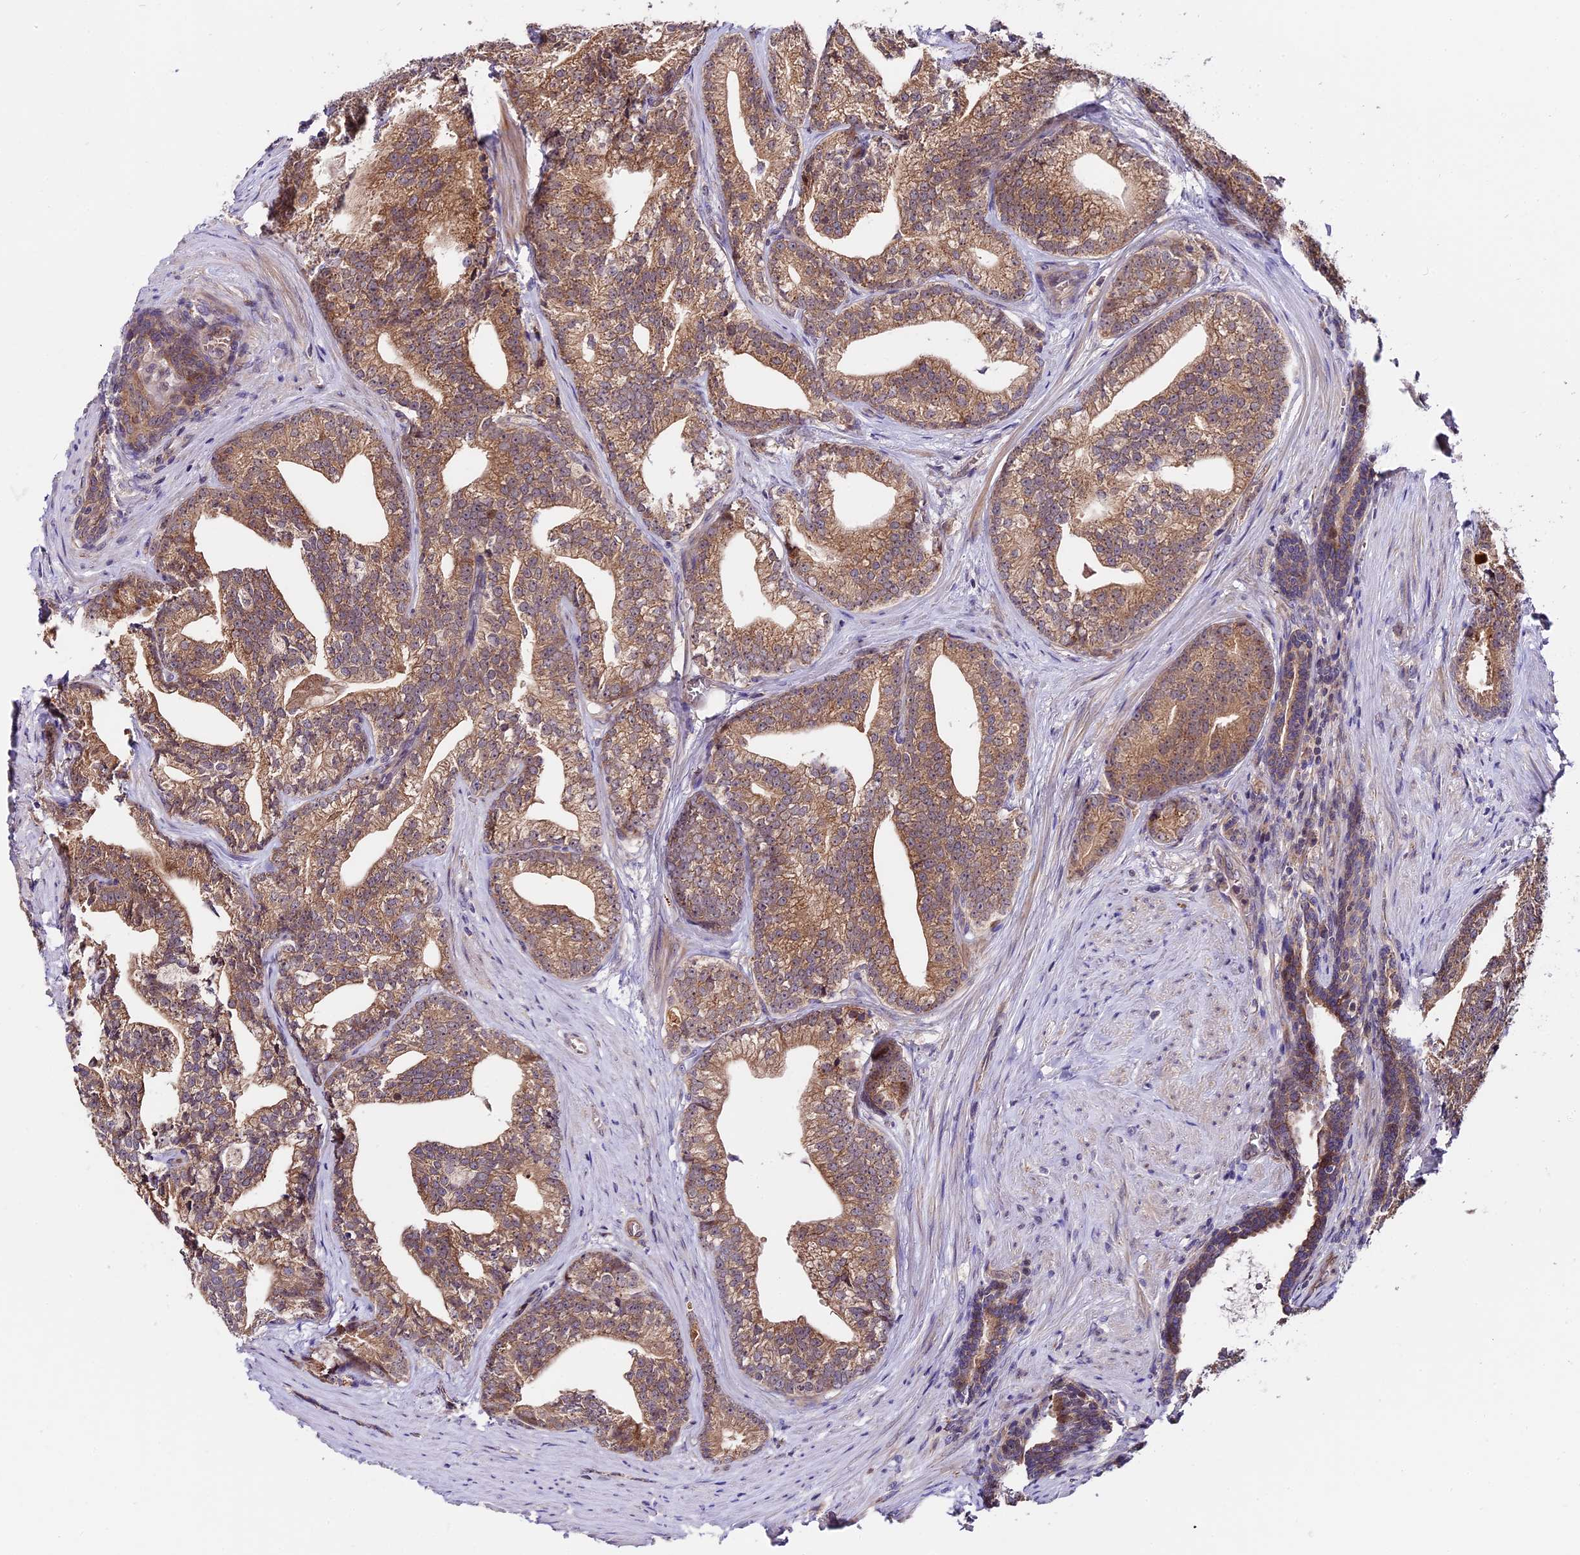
{"staining": {"intensity": "moderate", "quantity": ">75%", "location": "cytoplasmic/membranous"}, "tissue": "prostate cancer", "cell_type": "Tumor cells", "image_type": "cancer", "snomed": [{"axis": "morphology", "description": "Adenocarcinoma, Low grade"}, {"axis": "topography", "description": "Prostate"}], "caption": "Immunohistochemistry (IHC) (DAB) staining of prostate low-grade adenocarcinoma exhibits moderate cytoplasmic/membranous protein staining in approximately >75% of tumor cells. The staining was performed using DAB (3,3'-diaminobenzidine) to visualize the protein expression in brown, while the nuclei were stained in blue with hematoxylin (Magnification: 20x).", "gene": "TRMT1", "patient": {"sex": "male", "age": 71}}